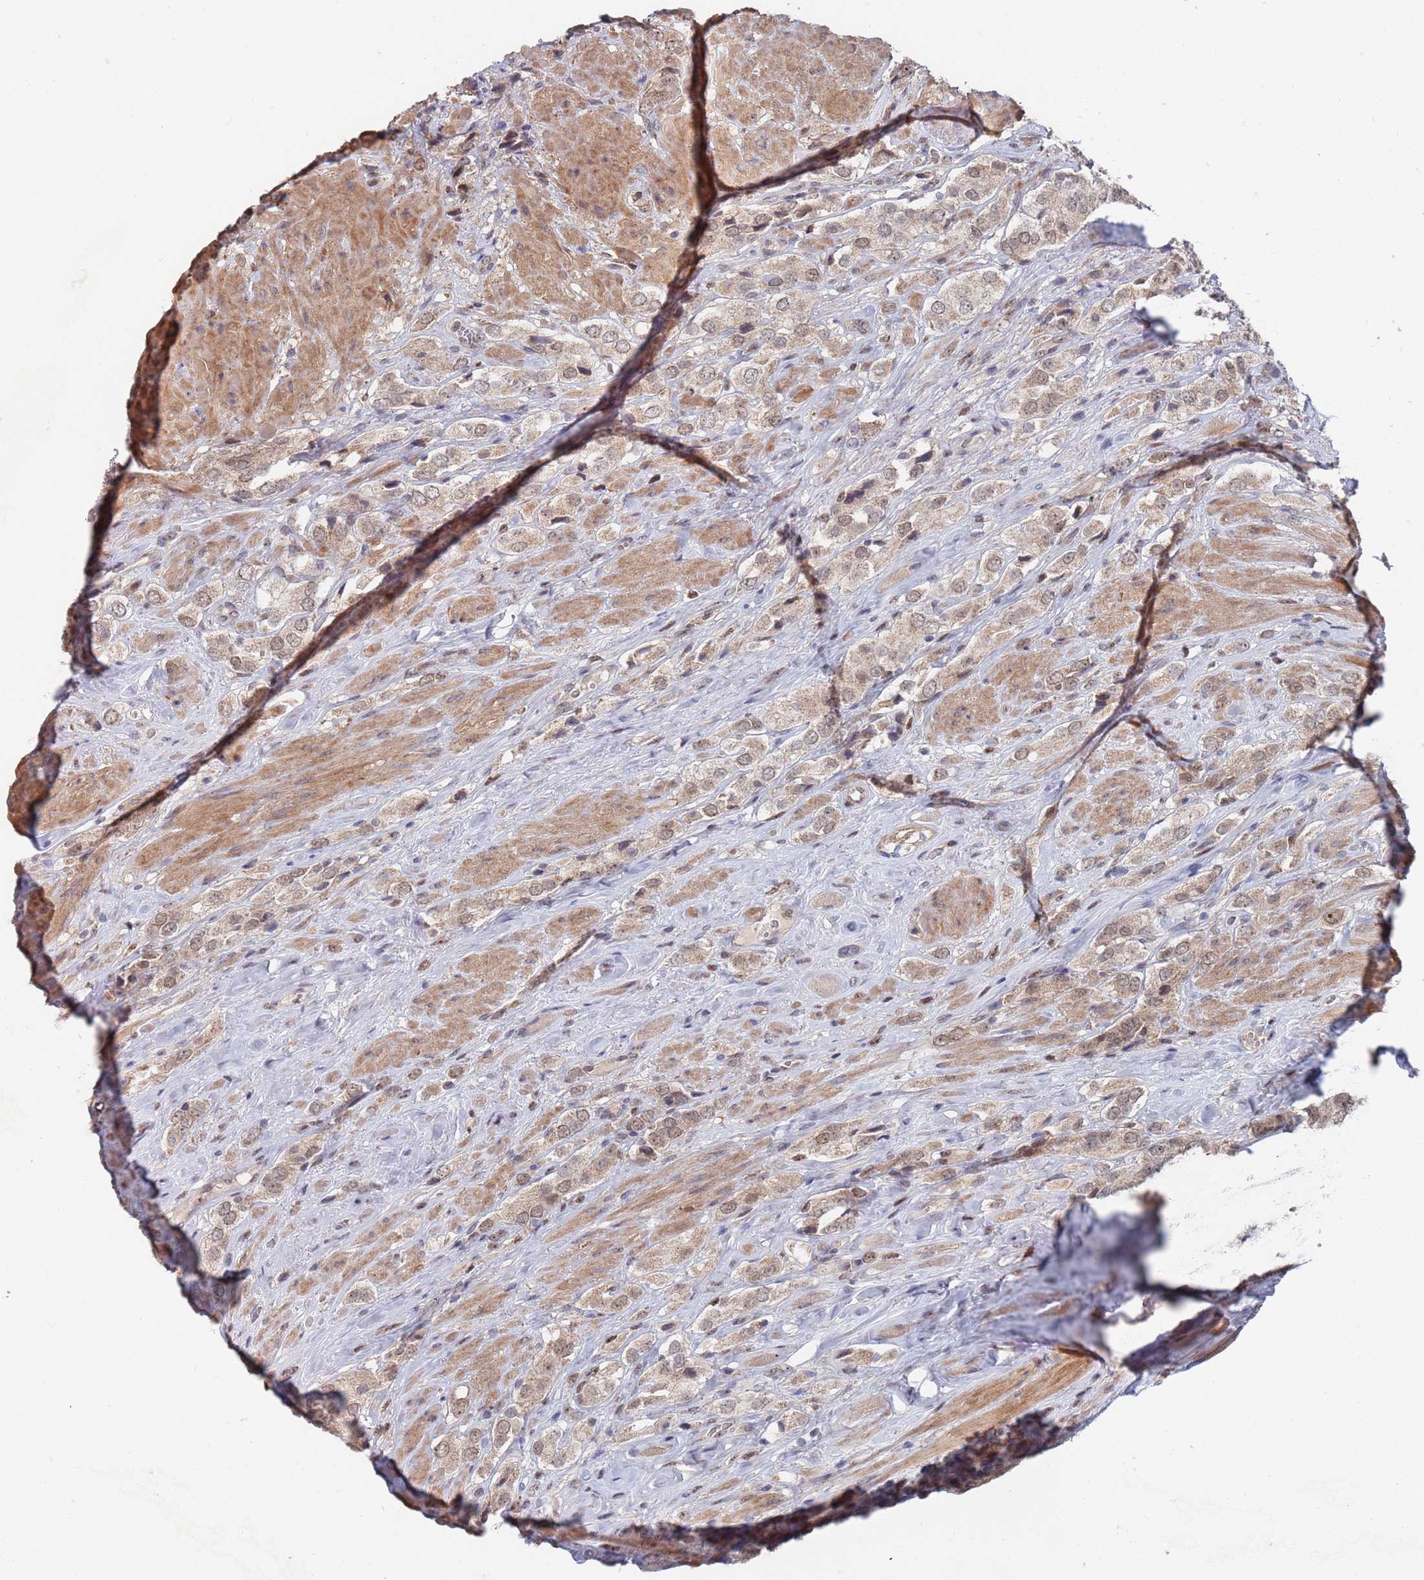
{"staining": {"intensity": "weak", "quantity": "25%-75%", "location": "cytoplasmic/membranous,nuclear"}, "tissue": "prostate cancer", "cell_type": "Tumor cells", "image_type": "cancer", "snomed": [{"axis": "morphology", "description": "Adenocarcinoma, High grade"}, {"axis": "topography", "description": "Prostate and seminal vesicle, NOS"}], "caption": "Adenocarcinoma (high-grade) (prostate) was stained to show a protein in brown. There is low levels of weak cytoplasmic/membranous and nuclear staining in approximately 25%-75% of tumor cells. (IHC, brightfield microscopy, high magnification).", "gene": "RPP25", "patient": {"sex": "male", "age": 64}}